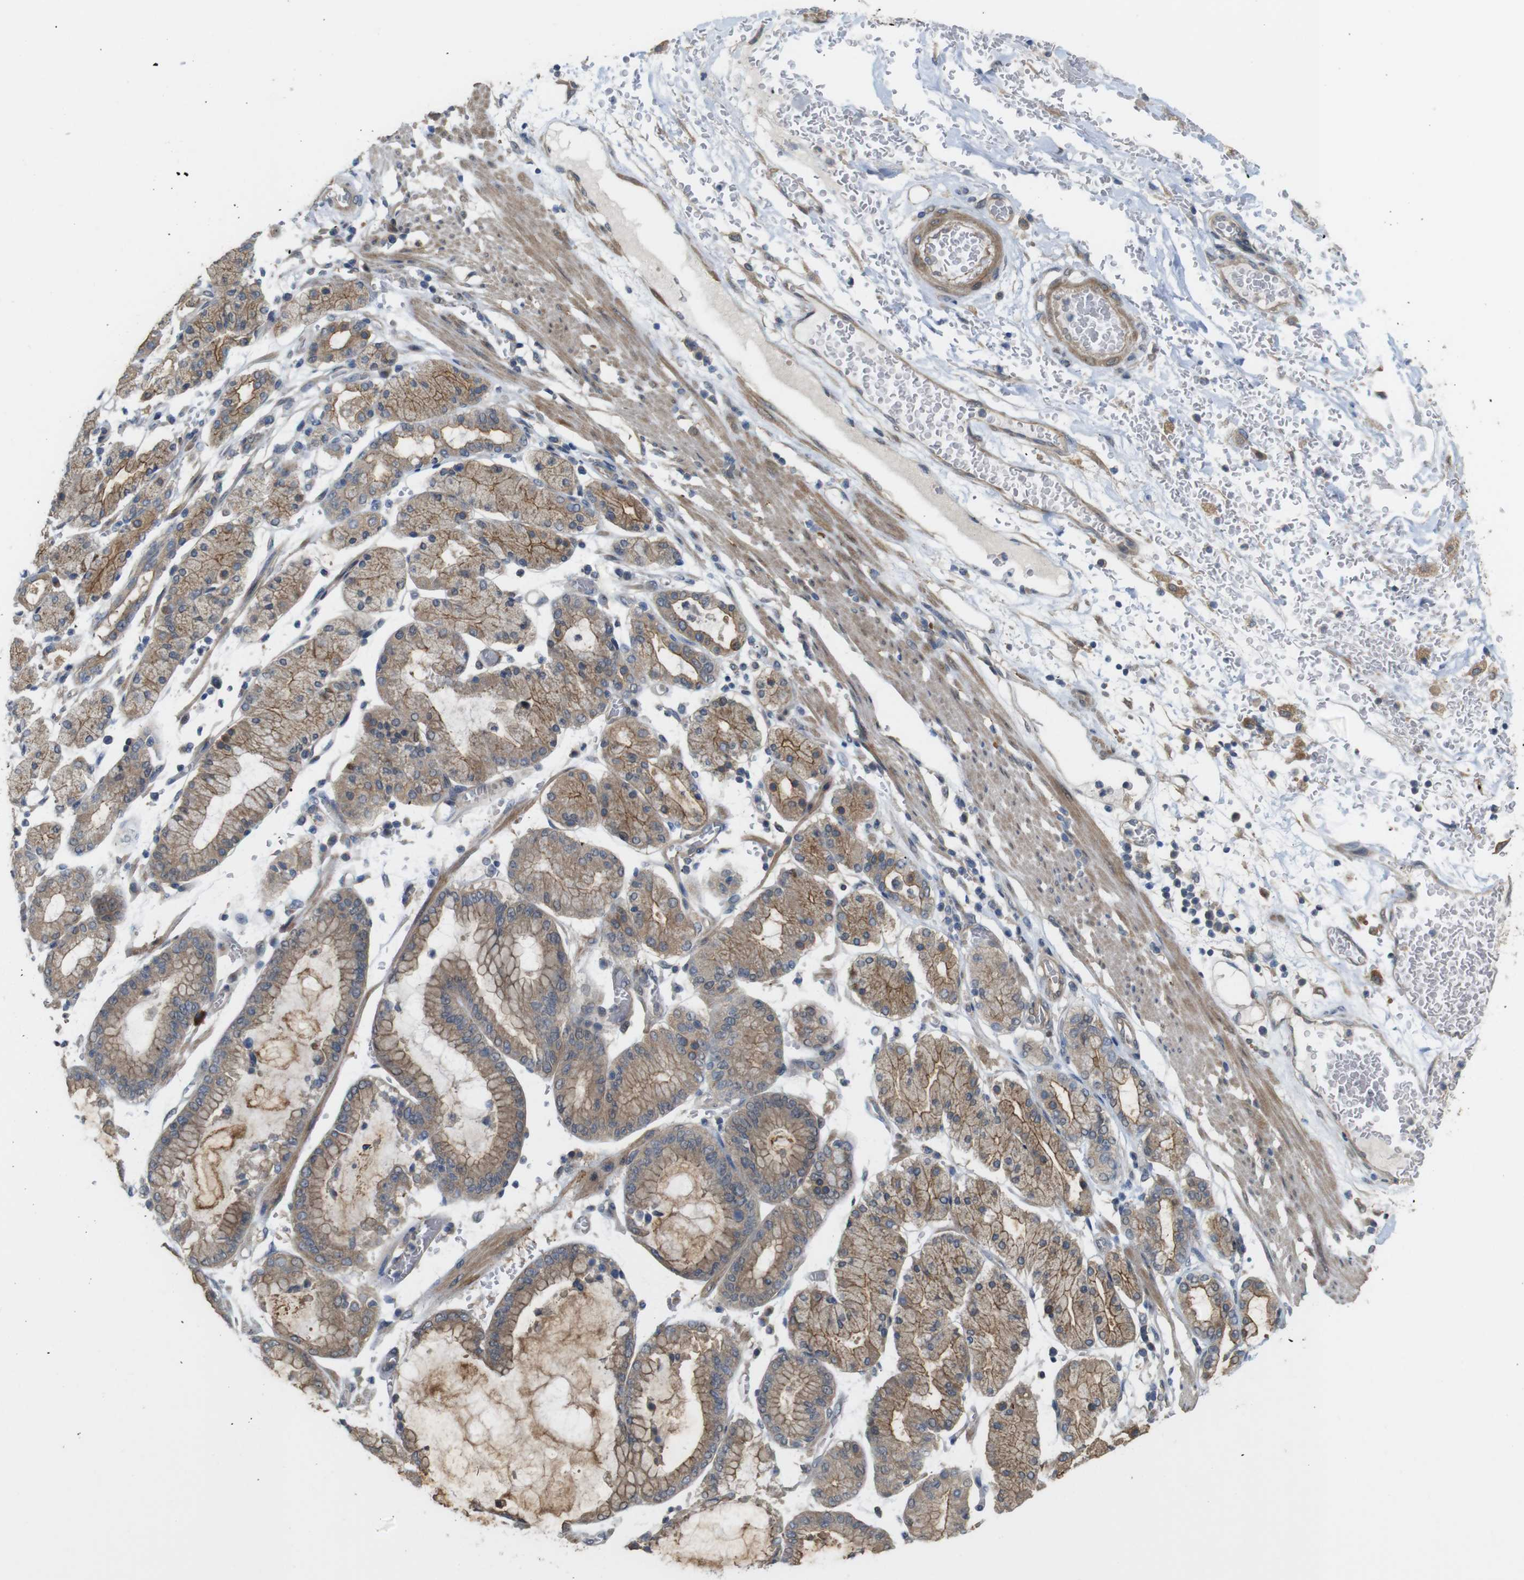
{"staining": {"intensity": "moderate", "quantity": ">75%", "location": "cytoplasmic/membranous"}, "tissue": "stomach cancer", "cell_type": "Tumor cells", "image_type": "cancer", "snomed": [{"axis": "morphology", "description": "Normal tissue, NOS"}, {"axis": "morphology", "description": "Adenocarcinoma, NOS"}, {"axis": "topography", "description": "Stomach, upper"}, {"axis": "topography", "description": "Stomach"}], "caption": "Moderate cytoplasmic/membranous staining for a protein is seen in about >75% of tumor cells of adenocarcinoma (stomach) using IHC.", "gene": "CDC34", "patient": {"sex": "male", "age": 76}}